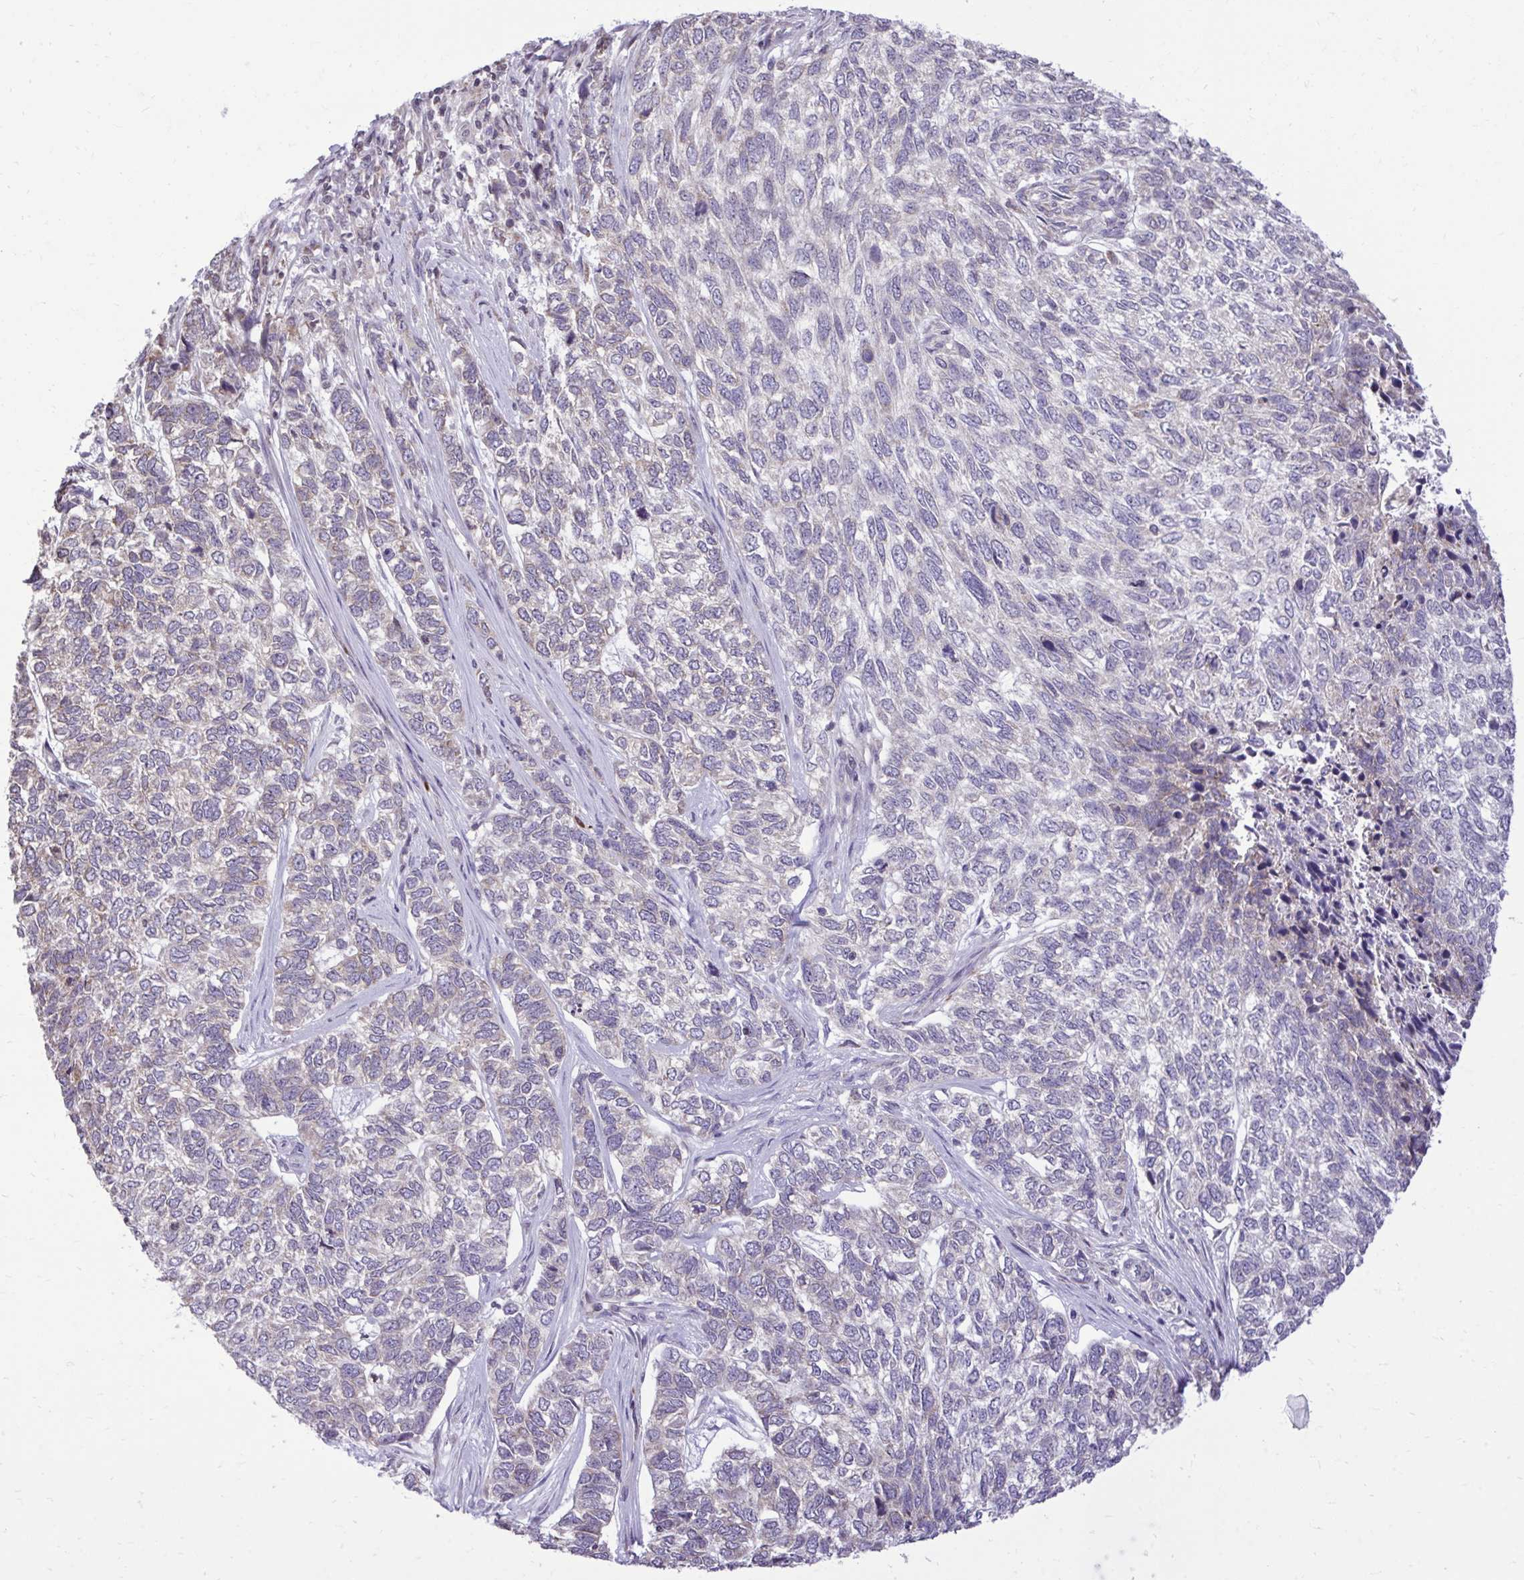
{"staining": {"intensity": "negative", "quantity": "none", "location": "none"}, "tissue": "skin cancer", "cell_type": "Tumor cells", "image_type": "cancer", "snomed": [{"axis": "morphology", "description": "Basal cell carcinoma"}, {"axis": "topography", "description": "Skin"}], "caption": "Micrograph shows no protein positivity in tumor cells of skin cancer (basal cell carcinoma) tissue. (Stains: DAB IHC with hematoxylin counter stain, Microscopy: brightfield microscopy at high magnification).", "gene": "METTL9", "patient": {"sex": "female", "age": 65}}